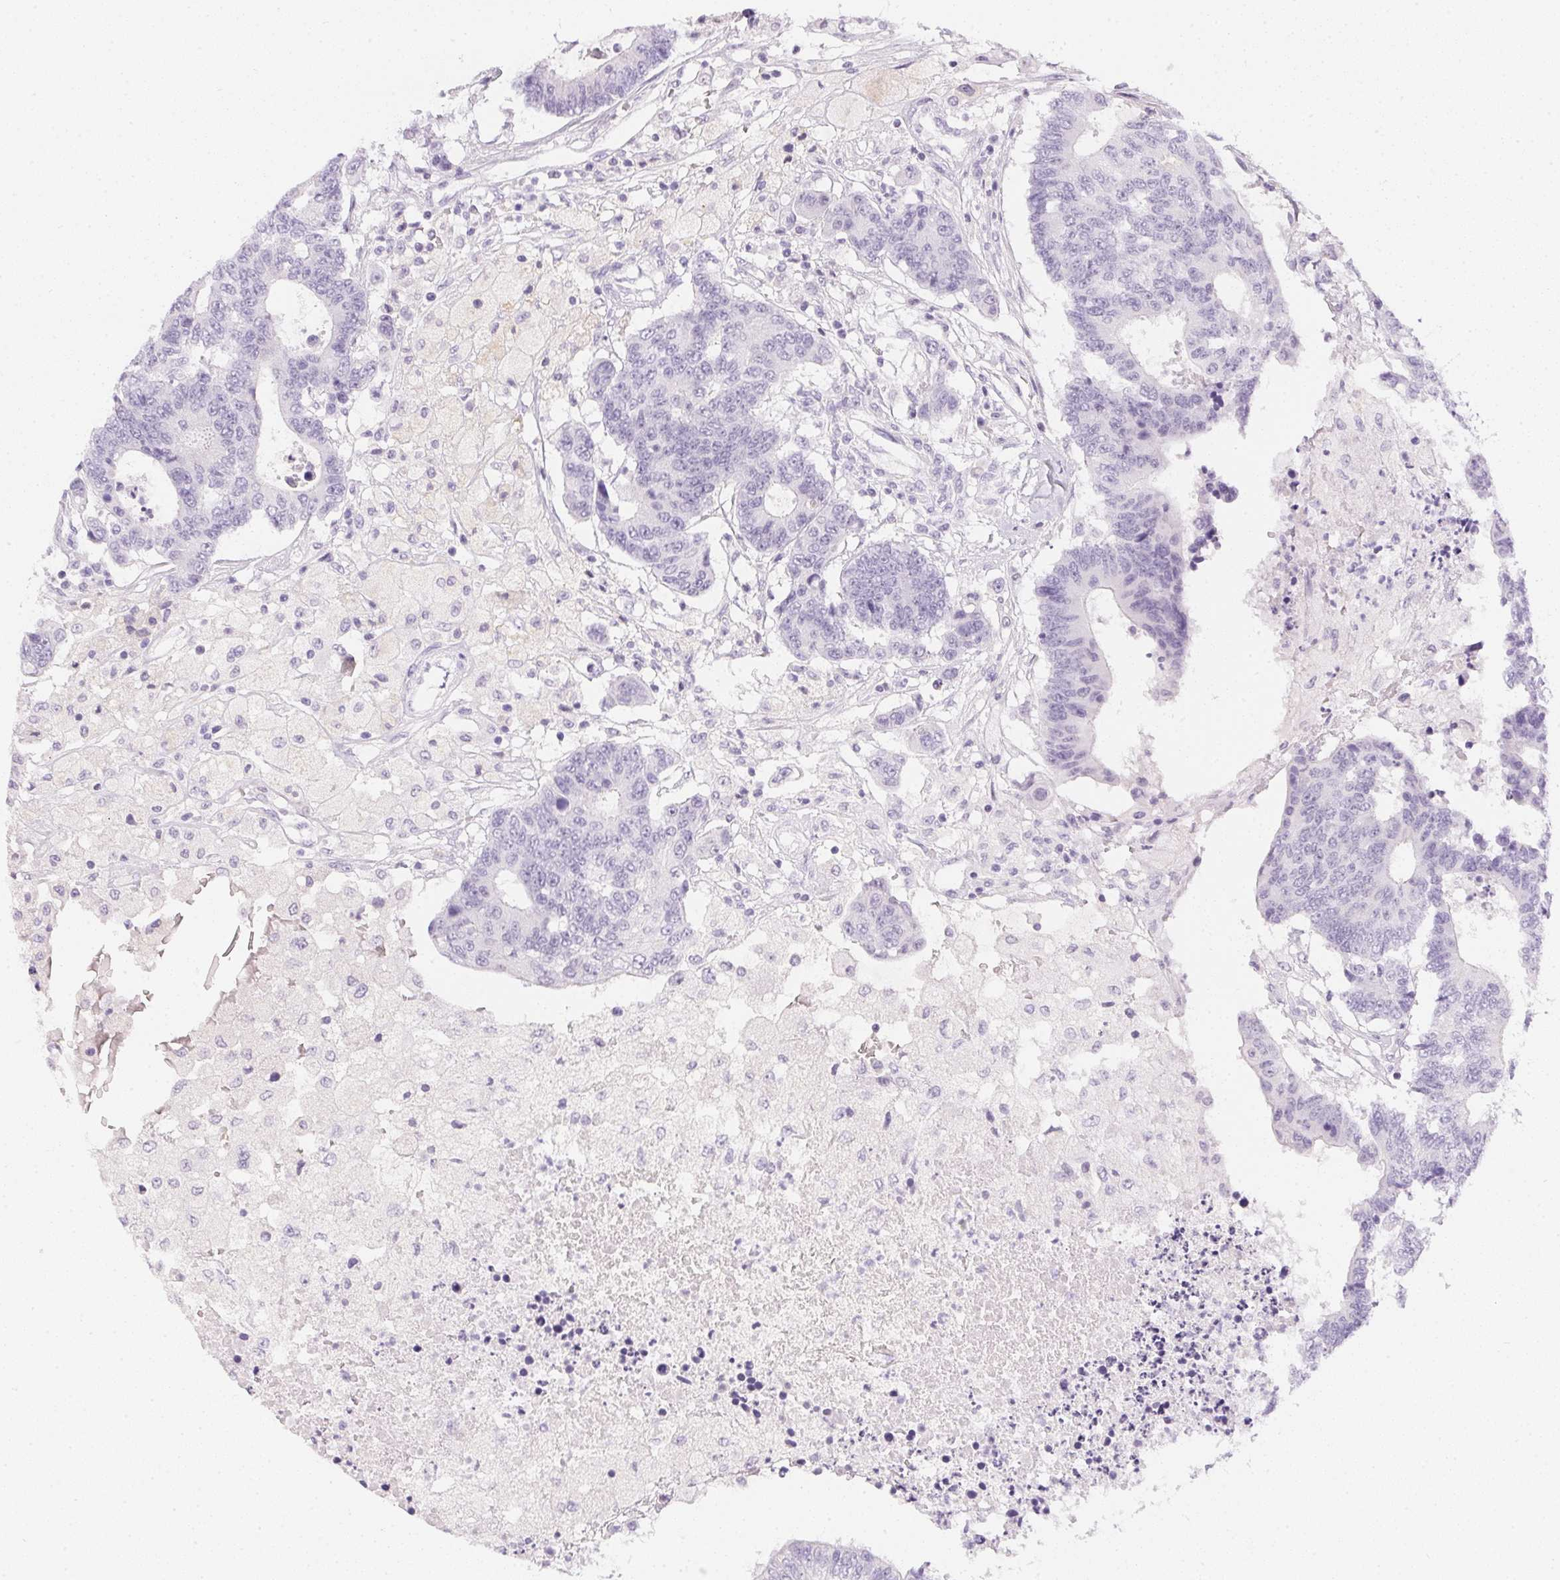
{"staining": {"intensity": "negative", "quantity": "none", "location": "none"}, "tissue": "colorectal cancer", "cell_type": "Tumor cells", "image_type": "cancer", "snomed": [{"axis": "morphology", "description": "Adenocarcinoma, NOS"}, {"axis": "topography", "description": "Colon"}], "caption": "IHC of colorectal adenocarcinoma demonstrates no staining in tumor cells. Nuclei are stained in blue.", "gene": "PPY", "patient": {"sex": "female", "age": 48}}